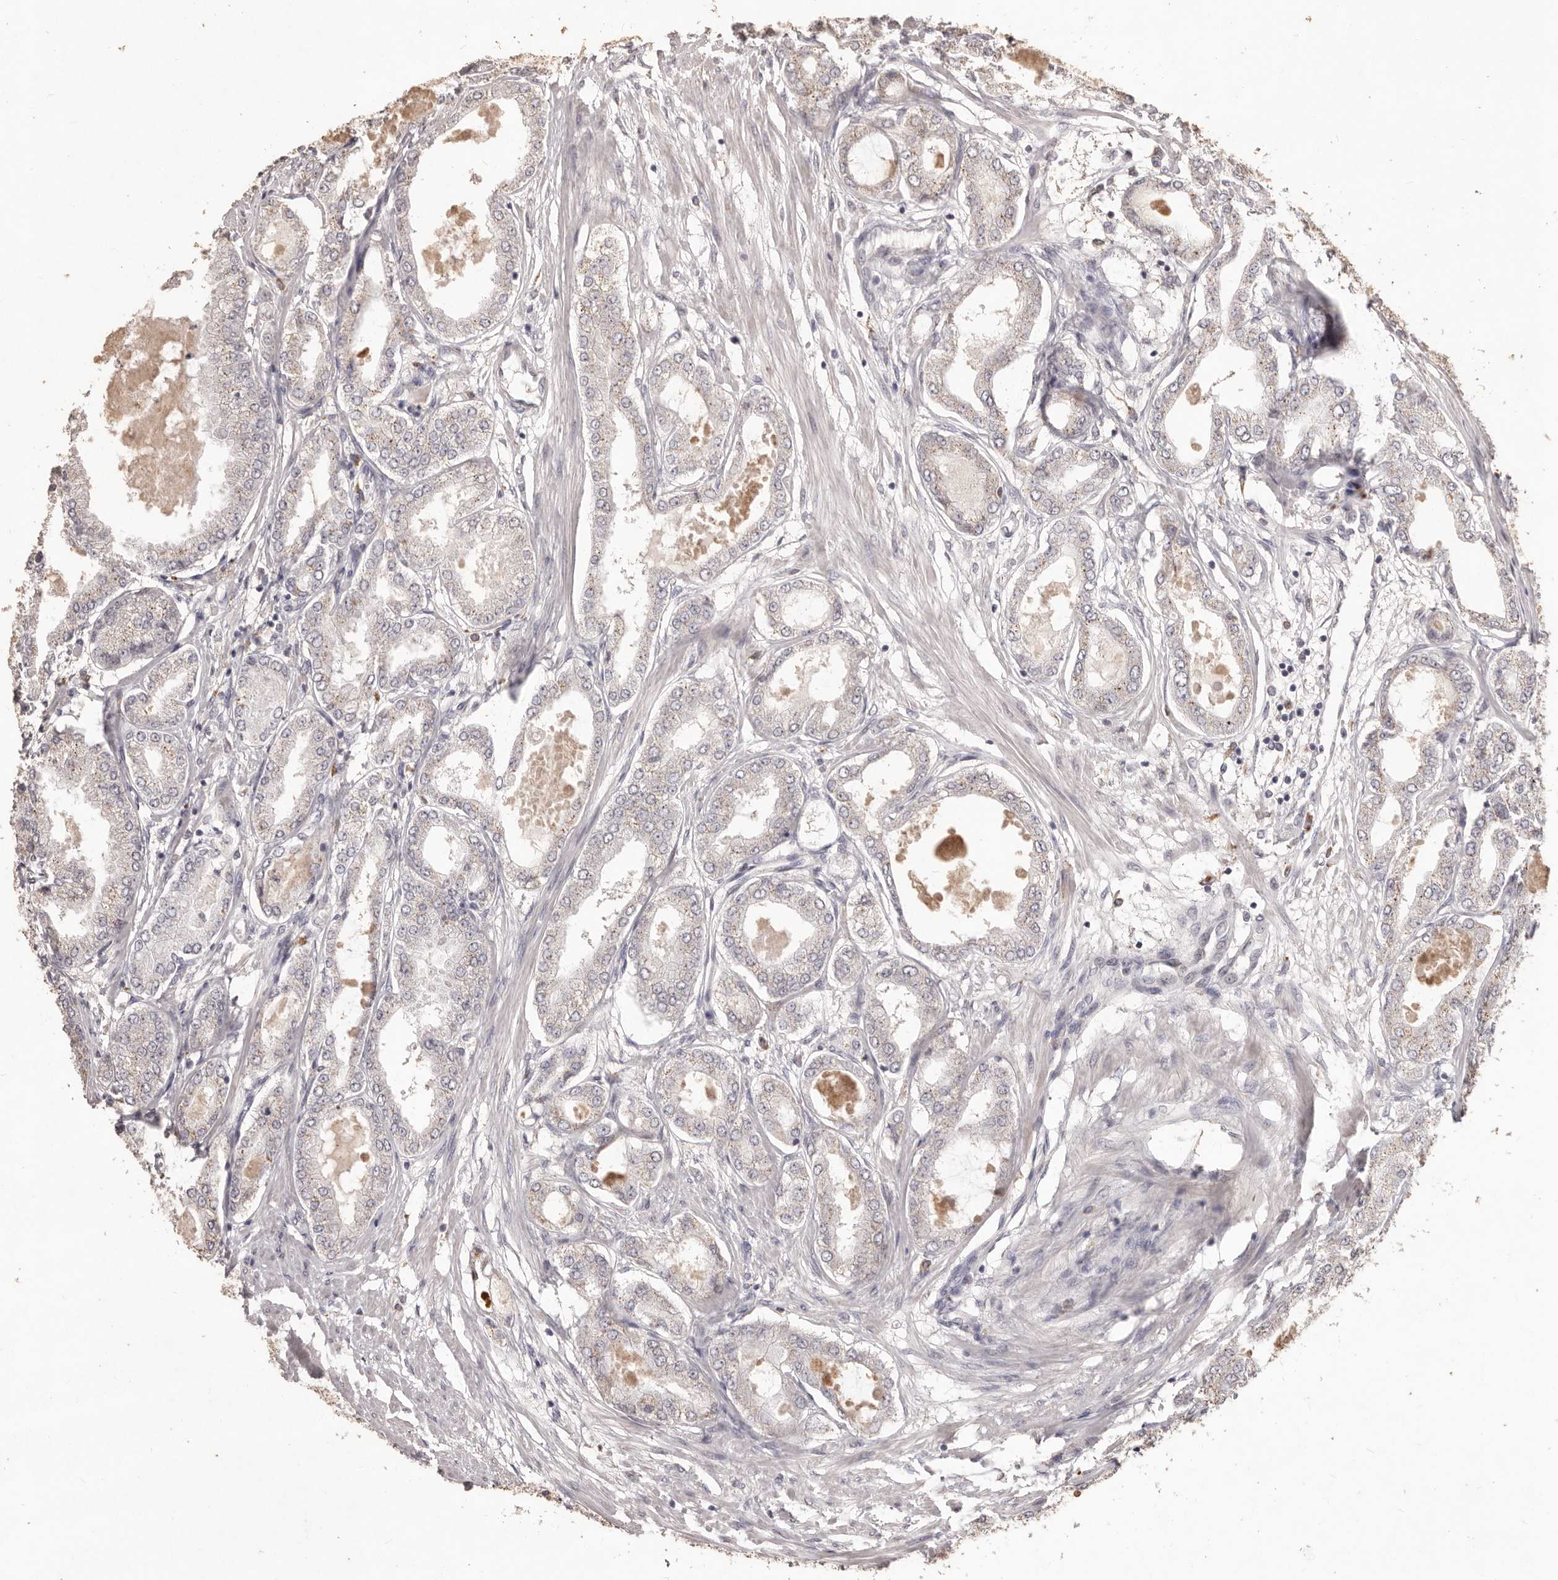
{"staining": {"intensity": "weak", "quantity": "<25%", "location": "cytoplasmic/membranous"}, "tissue": "prostate cancer", "cell_type": "Tumor cells", "image_type": "cancer", "snomed": [{"axis": "morphology", "description": "Adenocarcinoma, Low grade"}, {"axis": "topography", "description": "Prostate"}], "caption": "Image shows no significant protein expression in tumor cells of prostate cancer (adenocarcinoma (low-grade)).", "gene": "PRSS27", "patient": {"sex": "male", "age": 63}}